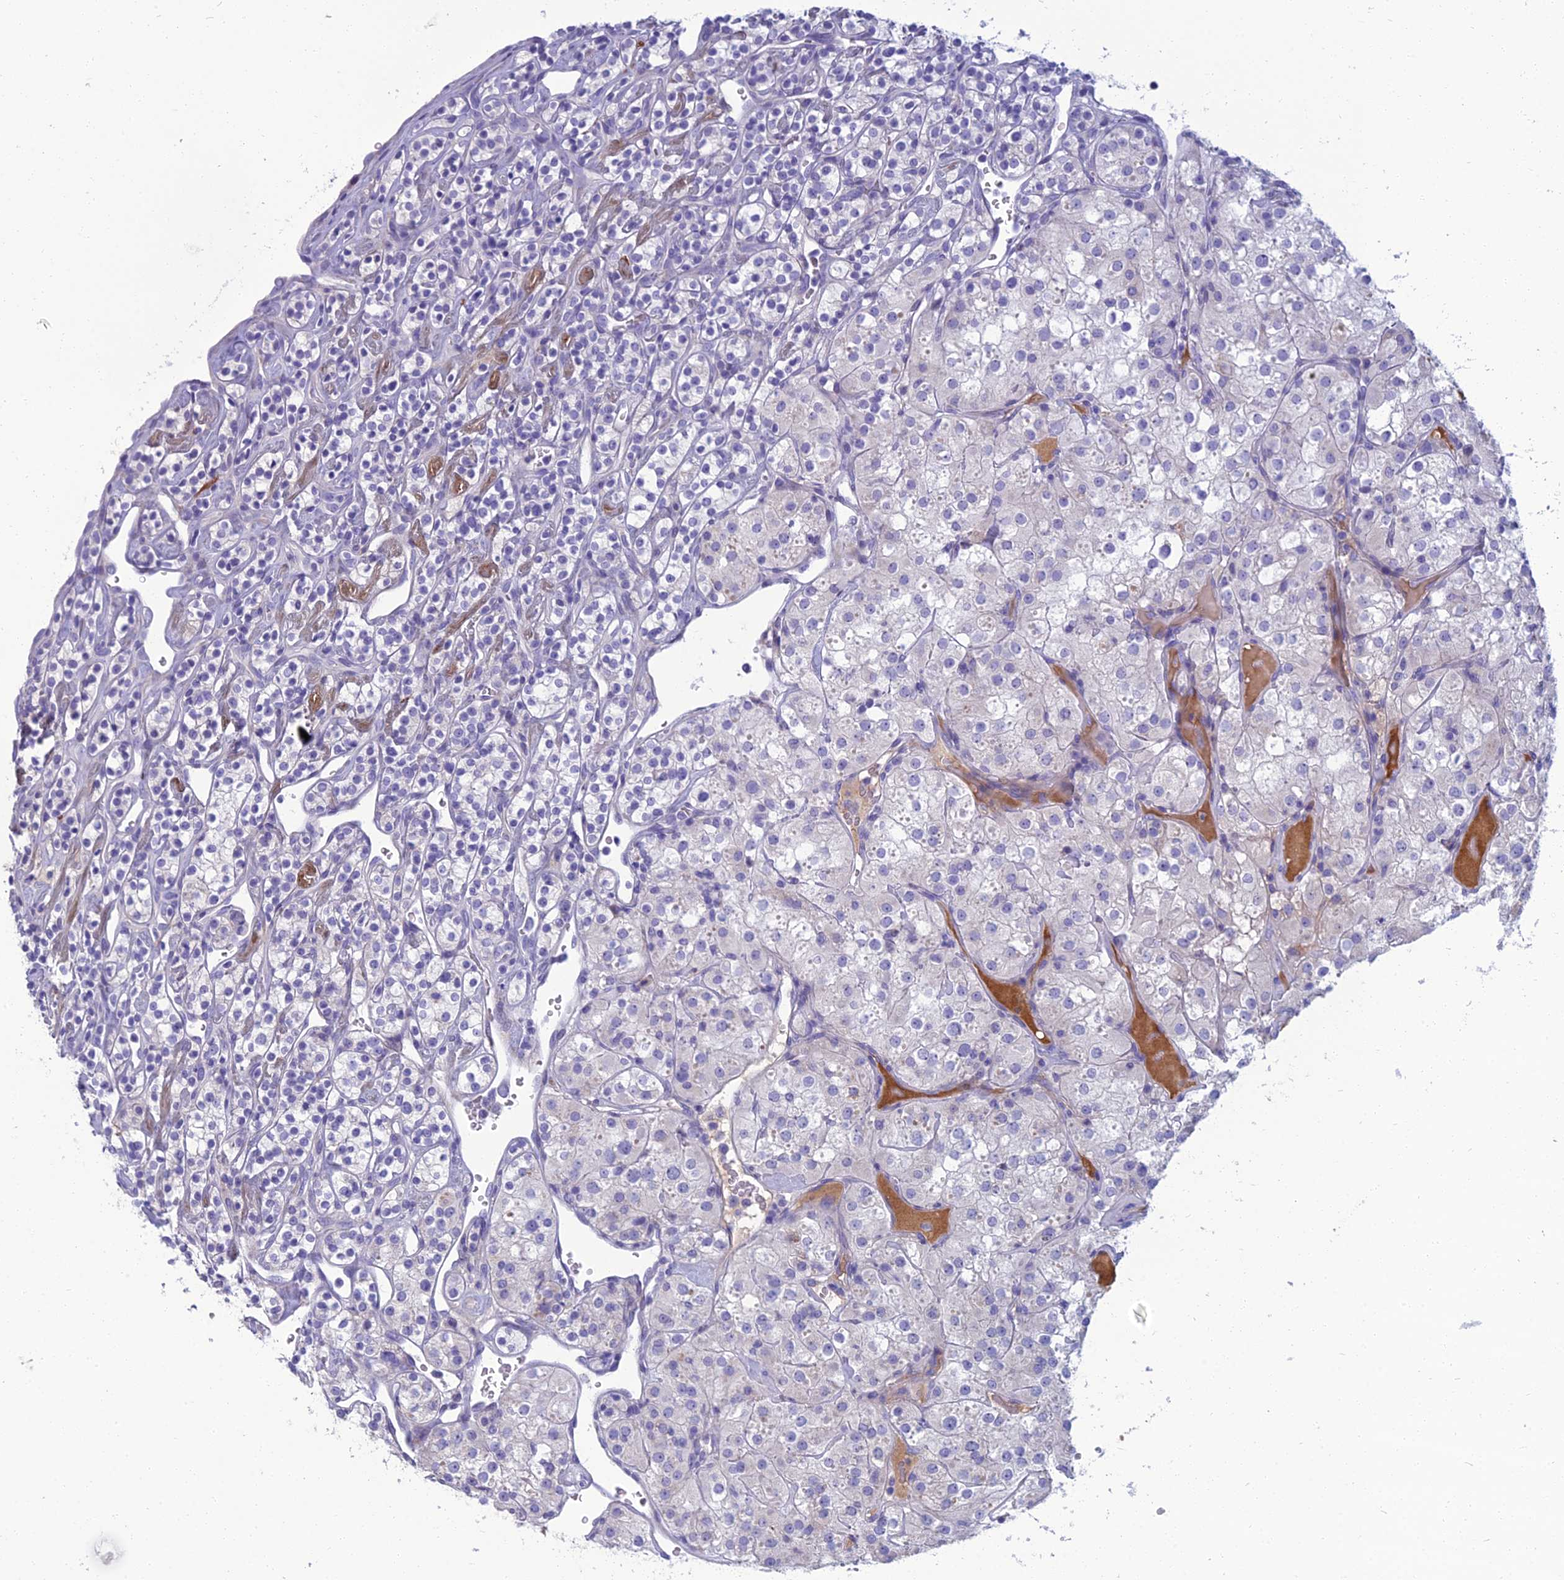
{"staining": {"intensity": "negative", "quantity": "none", "location": "none"}, "tissue": "renal cancer", "cell_type": "Tumor cells", "image_type": "cancer", "snomed": [{"axis": "morphology", "description": "Adenocarcinoma, NOS"}, {"axis": "topography", "description": "Kidney"}], "caption": "A high-resolution photomicrograph shows immunohistochemistry (IHC) staining of renal cancer, which demonstrates no significant expression in tumor cells.", "gene": "SPTLC3", "patient": {"sex": "male", "age": 77}}